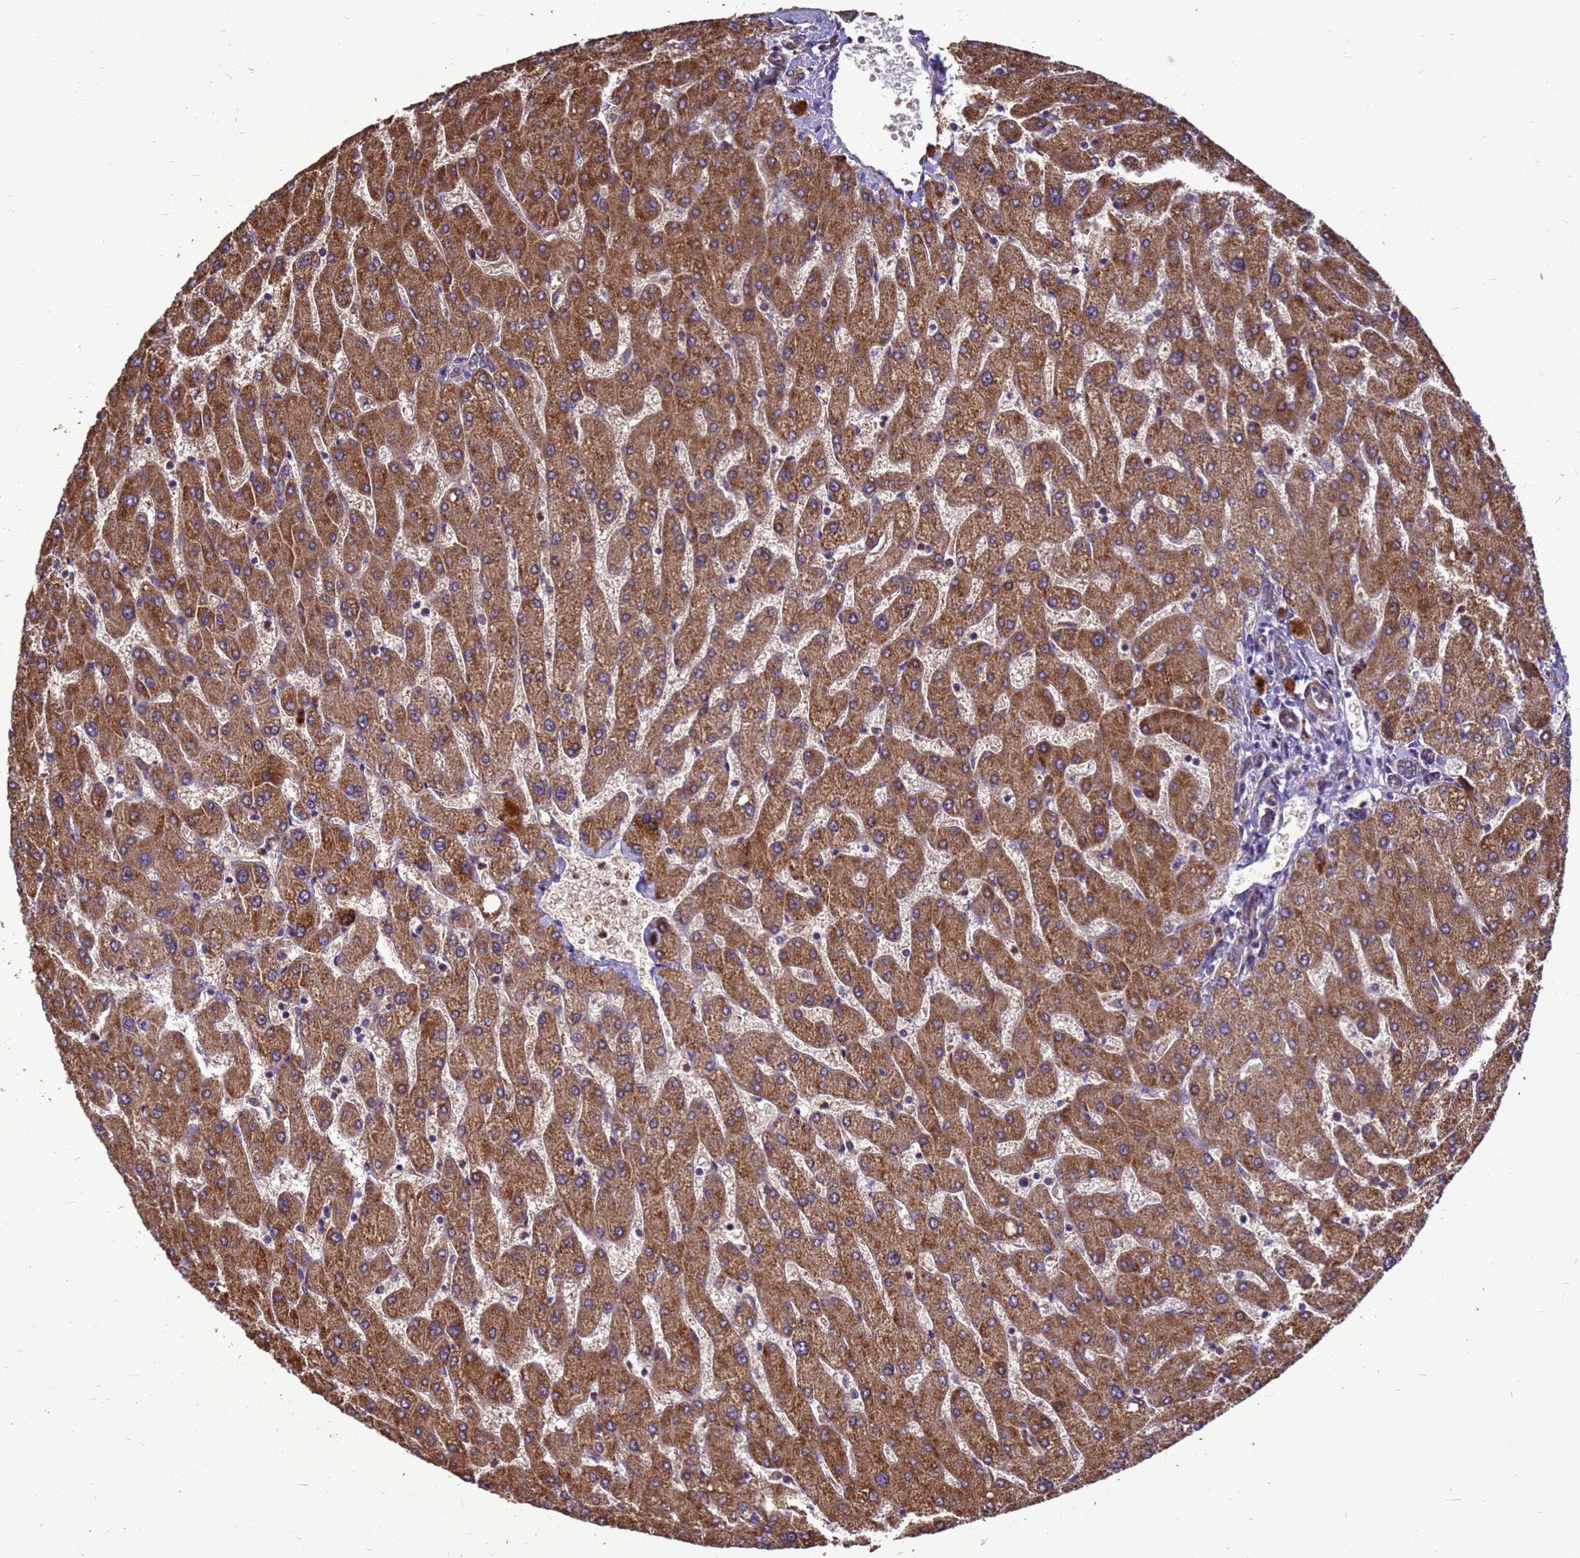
{"staining": {"intensity": "weak", "quantity": ">75%", "location": "cytoplasmic/membranous"}, "tissue": "liver", "cell_type": "Cholangiocytes", "image_type": "normal", "snomed": [{"axis": "morphology", "description": "Normal tissue, NOS"}, {"axis": "topography", "description": "Liver"}], "caption": "IHC of benign liver reveals low levels of weak cytoplasmic/membranous staining in about >75% of cholangiocytes. (IHC, brightfield microscopy, high magnification).", "gene": "RSPRY1", "patient": {"sex": "male", "age": 55}}